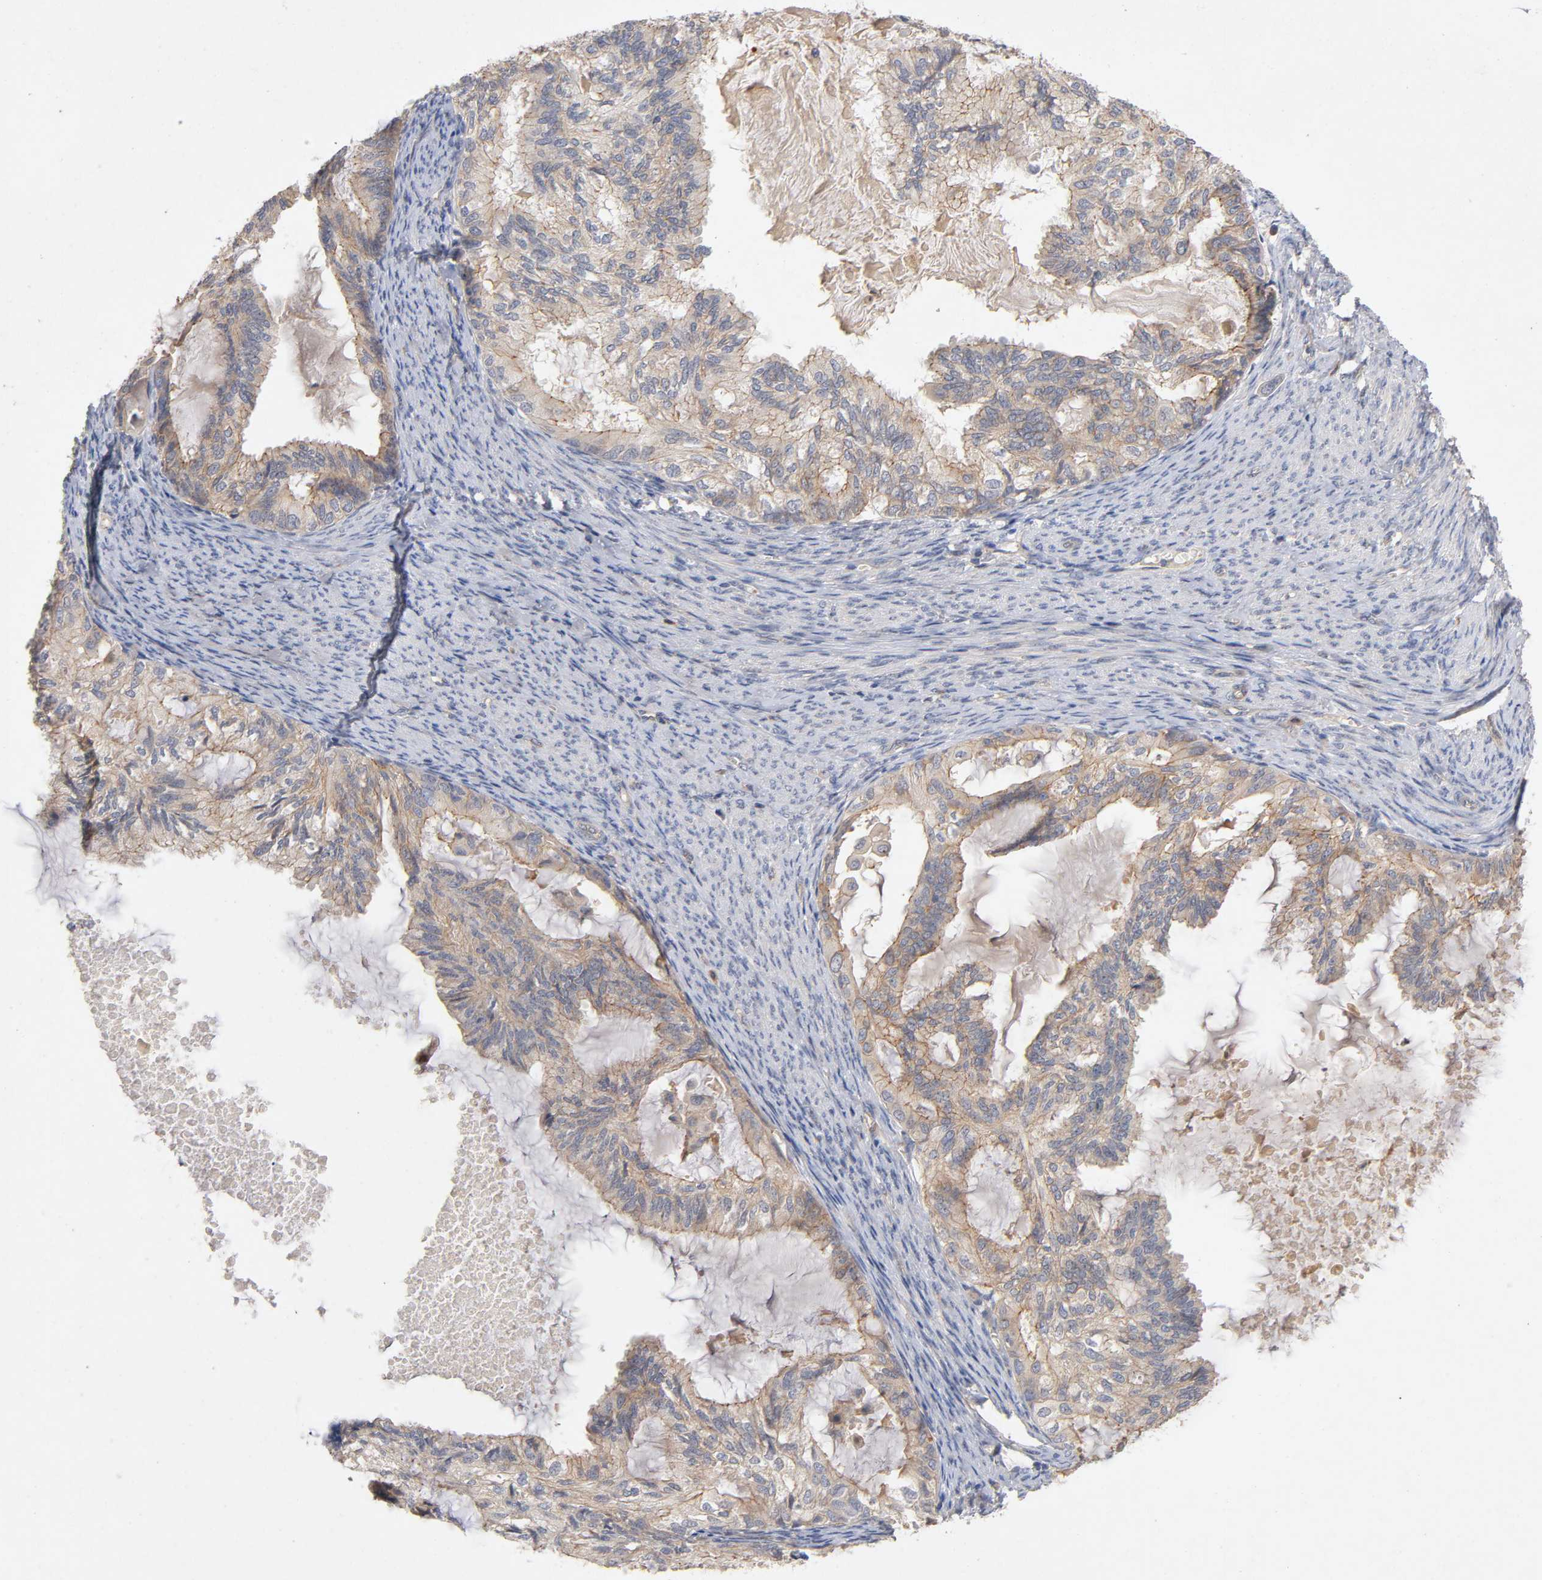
{"staining": {"intensity": "moderate", "quantity": ">75%", "location": "cytoplasmic/membranous"}, "tissue": "cervical cancer", "cell_type": "Tumor cells", "image_type": "cancer", "snomed": [{"axis": "morphology", "description": "Normal tissue, NOS"}, {"axis": "morphology", "description": "Adenocarcinoma, NOS"}, {"axis": "topography", "description": "Cervix"}, {"axis": "topography", "description": "Endometrium"}], "caption": "Approximately >75% of tumor cells in cervical adenocarcinoma display moderate cytoplasmic/membranous protein expression as visualized by brown immunohistochemical staining.", "gene": "PDZD11", "patient": {"sex": "female", "age": 86}}